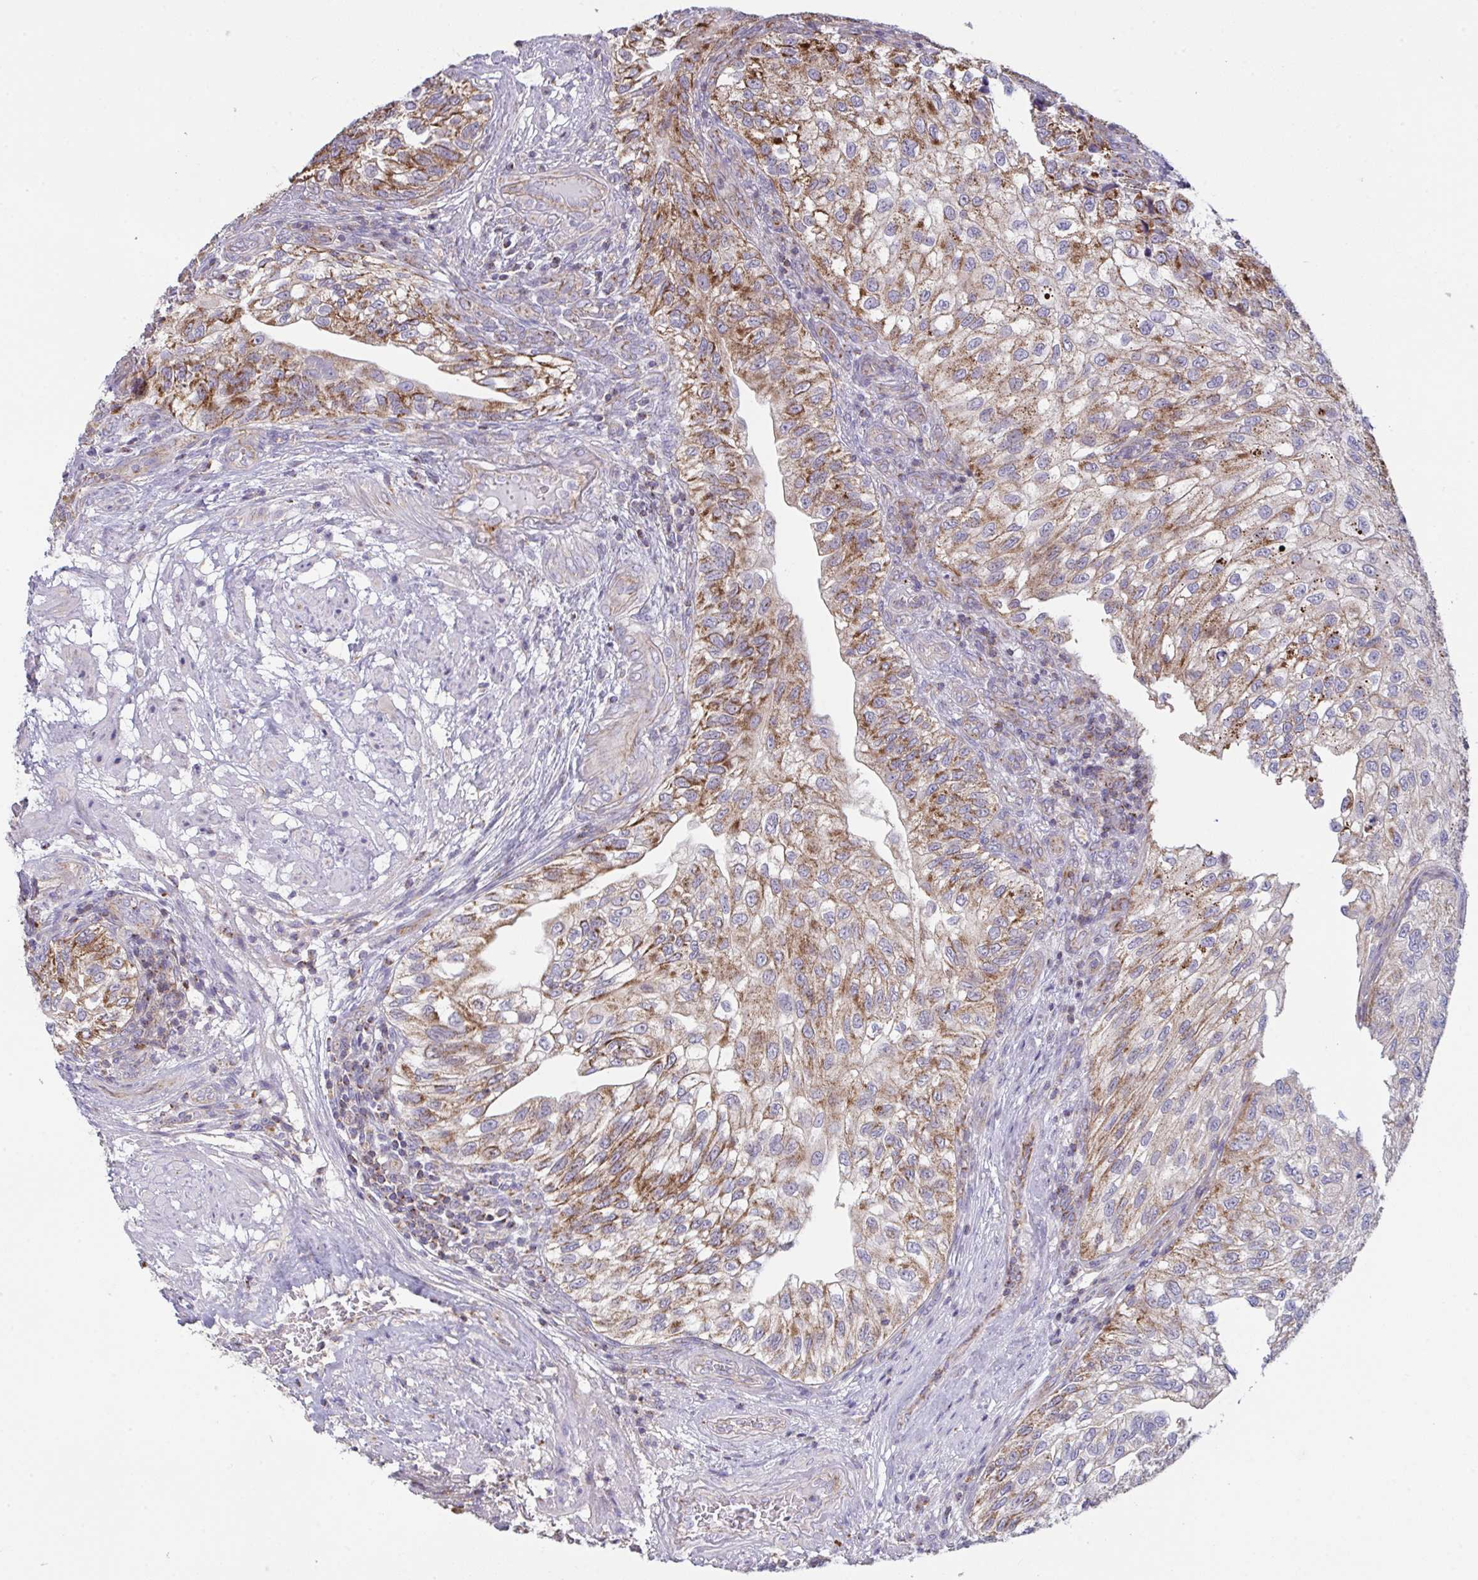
{"staining": {"intensity": "strong", "quantity": "25%-75%", "location": "cytoplasmic/membranous"}, "tissue": "urothelial cancer", "cell_type": "Tumor cells", "image_type": "cancer", "snomed": [{"axis": "morphology", "description": "Urothelial carcinoma, NOS"}, {"axis": "topography", "description": "Urinary bladder"}], "caption": "Immunohistochemical staining of urothelial cancer shows high levels of strong cytoplasmic/membranous protein staining in approximately 25%-75% of tumor cells. Using DAB (brown) and hematoxylin (blue) stains, captured at high magnification using brightfield microscopy.", "gene": "MICOS10", "patient": {"sex": "male", "age": 87}}